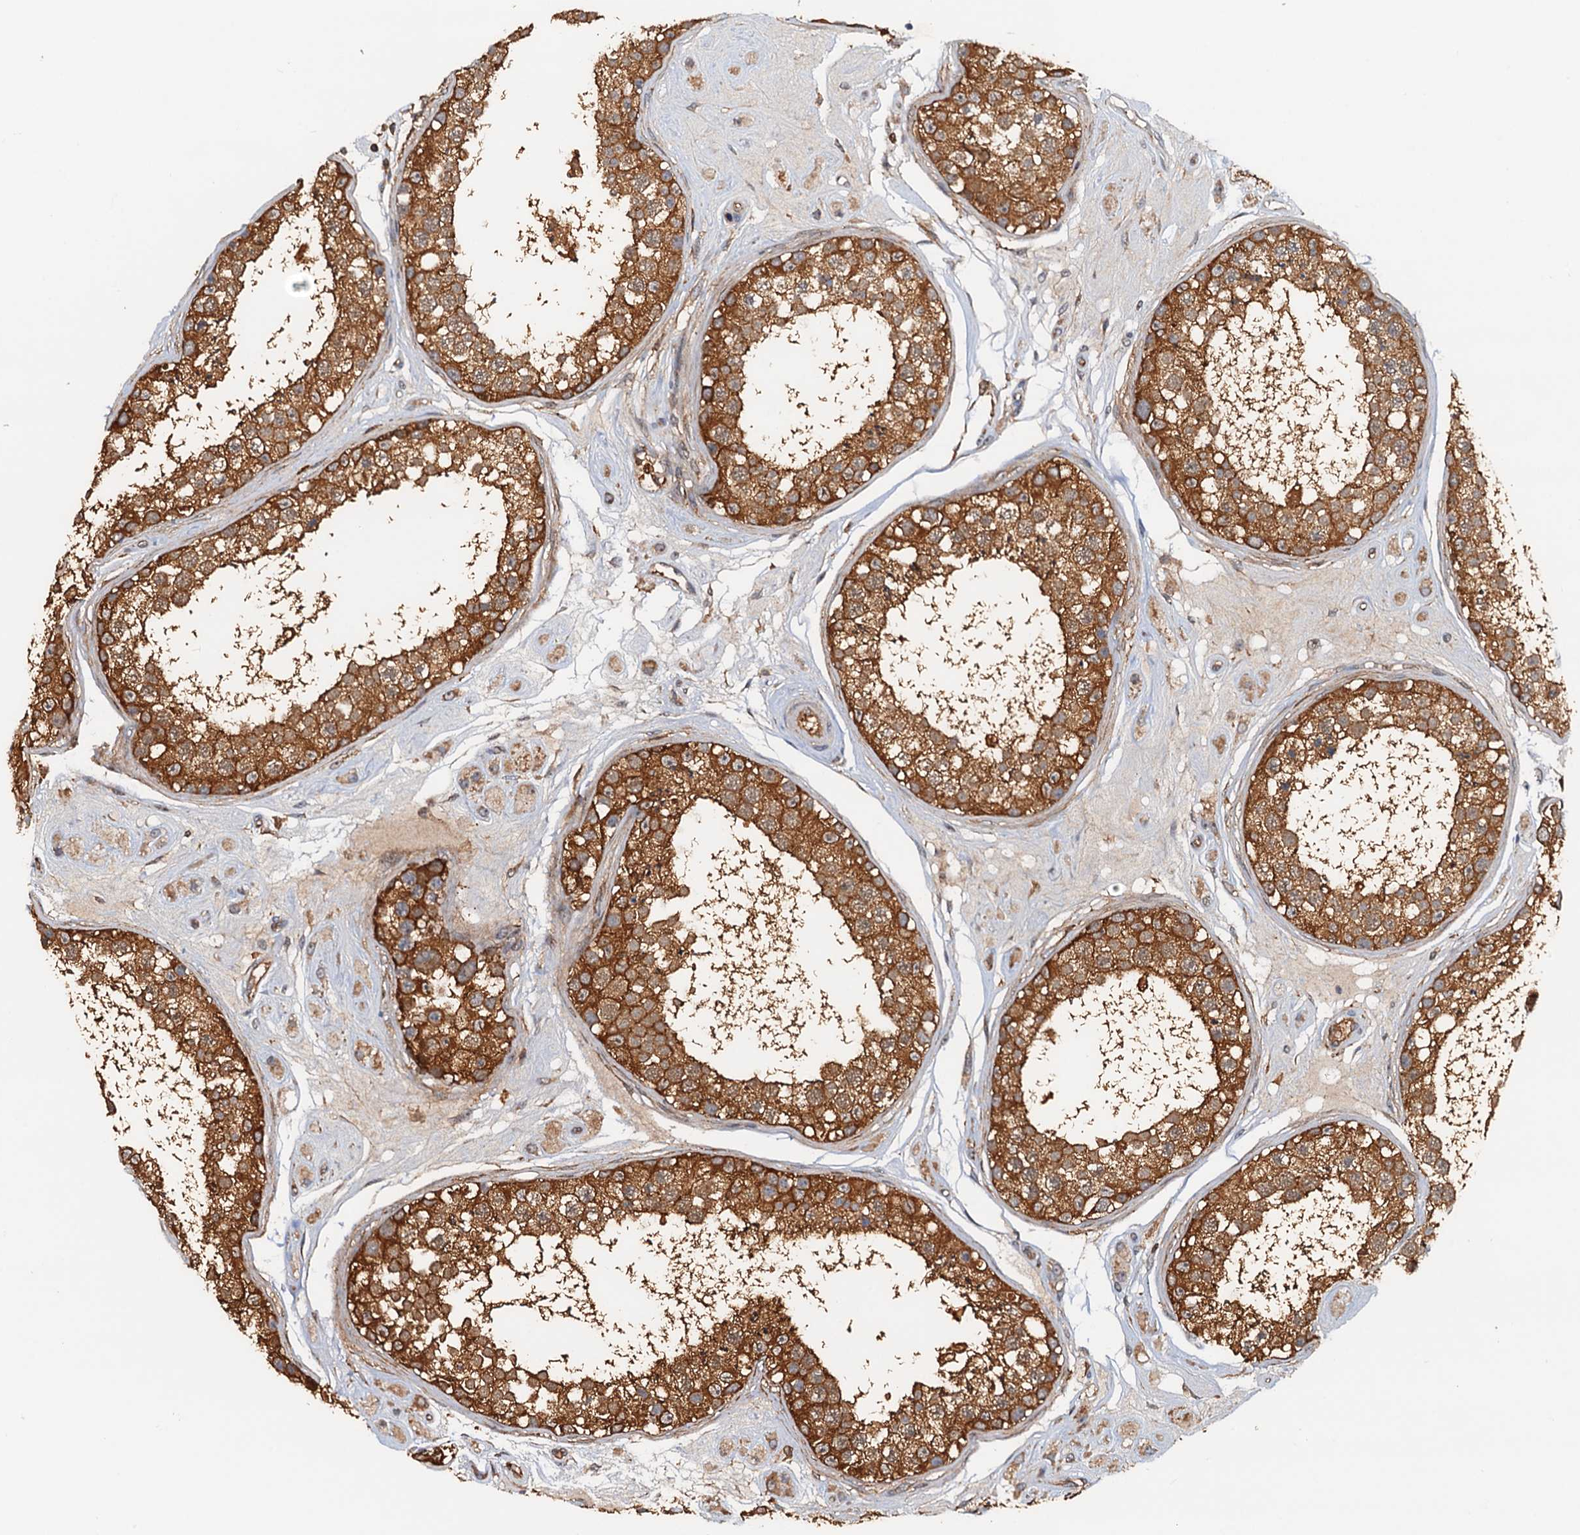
{"staining": {"intensity": "strong", "quantity": ">75%", "location": "cytoplasmic/membranous"}, "tissue": "testis", "cell_type": "Cells in seminiferous ducts", "image_type": "normal", "snomed": [{"axis": "morphology", "description": "Normal tissue, NOS"}, {"axis": "topography", "description": "Testis"}], "caption": "IHC micrograph of normal testis: testis stained using immunohistochemistry (IHC) shows high levels of strong protein expression localized specifically in the cytoplasmic/membranous of cells in seminiferous ducts, appearing as a cytoplasmic/membranous brown color.", "gene": "USP6NL", "patient": {"sex": "male", "age": 25}}